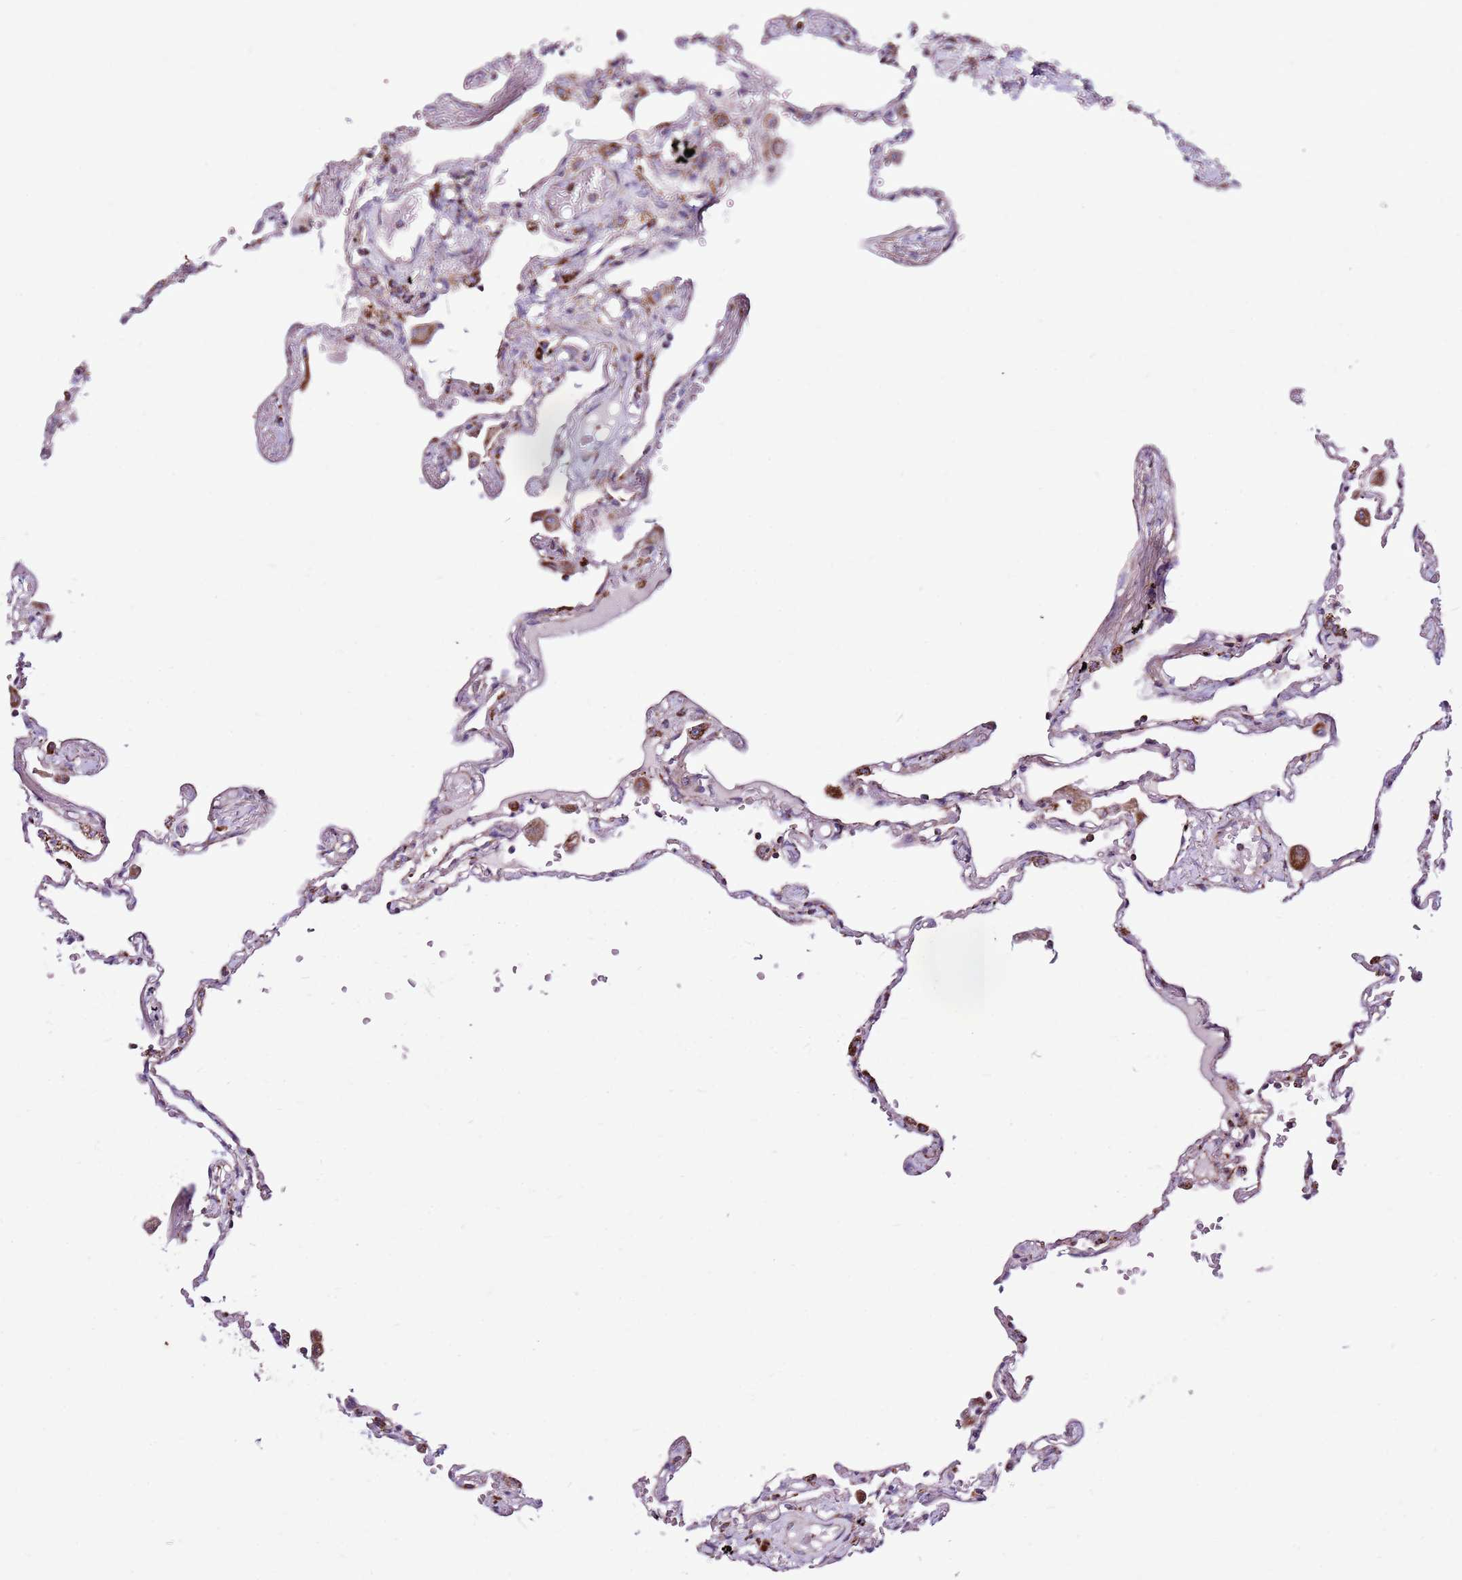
{"staining": {"intensity": "moderate", "quantity": "25%-75%", "location": "cytoplasmic/membranous"}, "tissue": "lung", "cell_type": "Alveolar cells", "image_type": "normal", "snomed": [{"axis": "morphology", "description": "Normal tissue, NOS"}, {"axis": "topography", "description": "Lung"}], "caption": "Protein expression by immunohistochemistry shows moderate cytoplasmic/membranous expression in about 25%-75% of alveolar cells in normal lung. (DAB (3,3'-diaminobenzidine) = brown stain, brightfield microscopy at high magnification).", "gene": "HECTD4", "patient": {"sex": "female", "age": 67}}